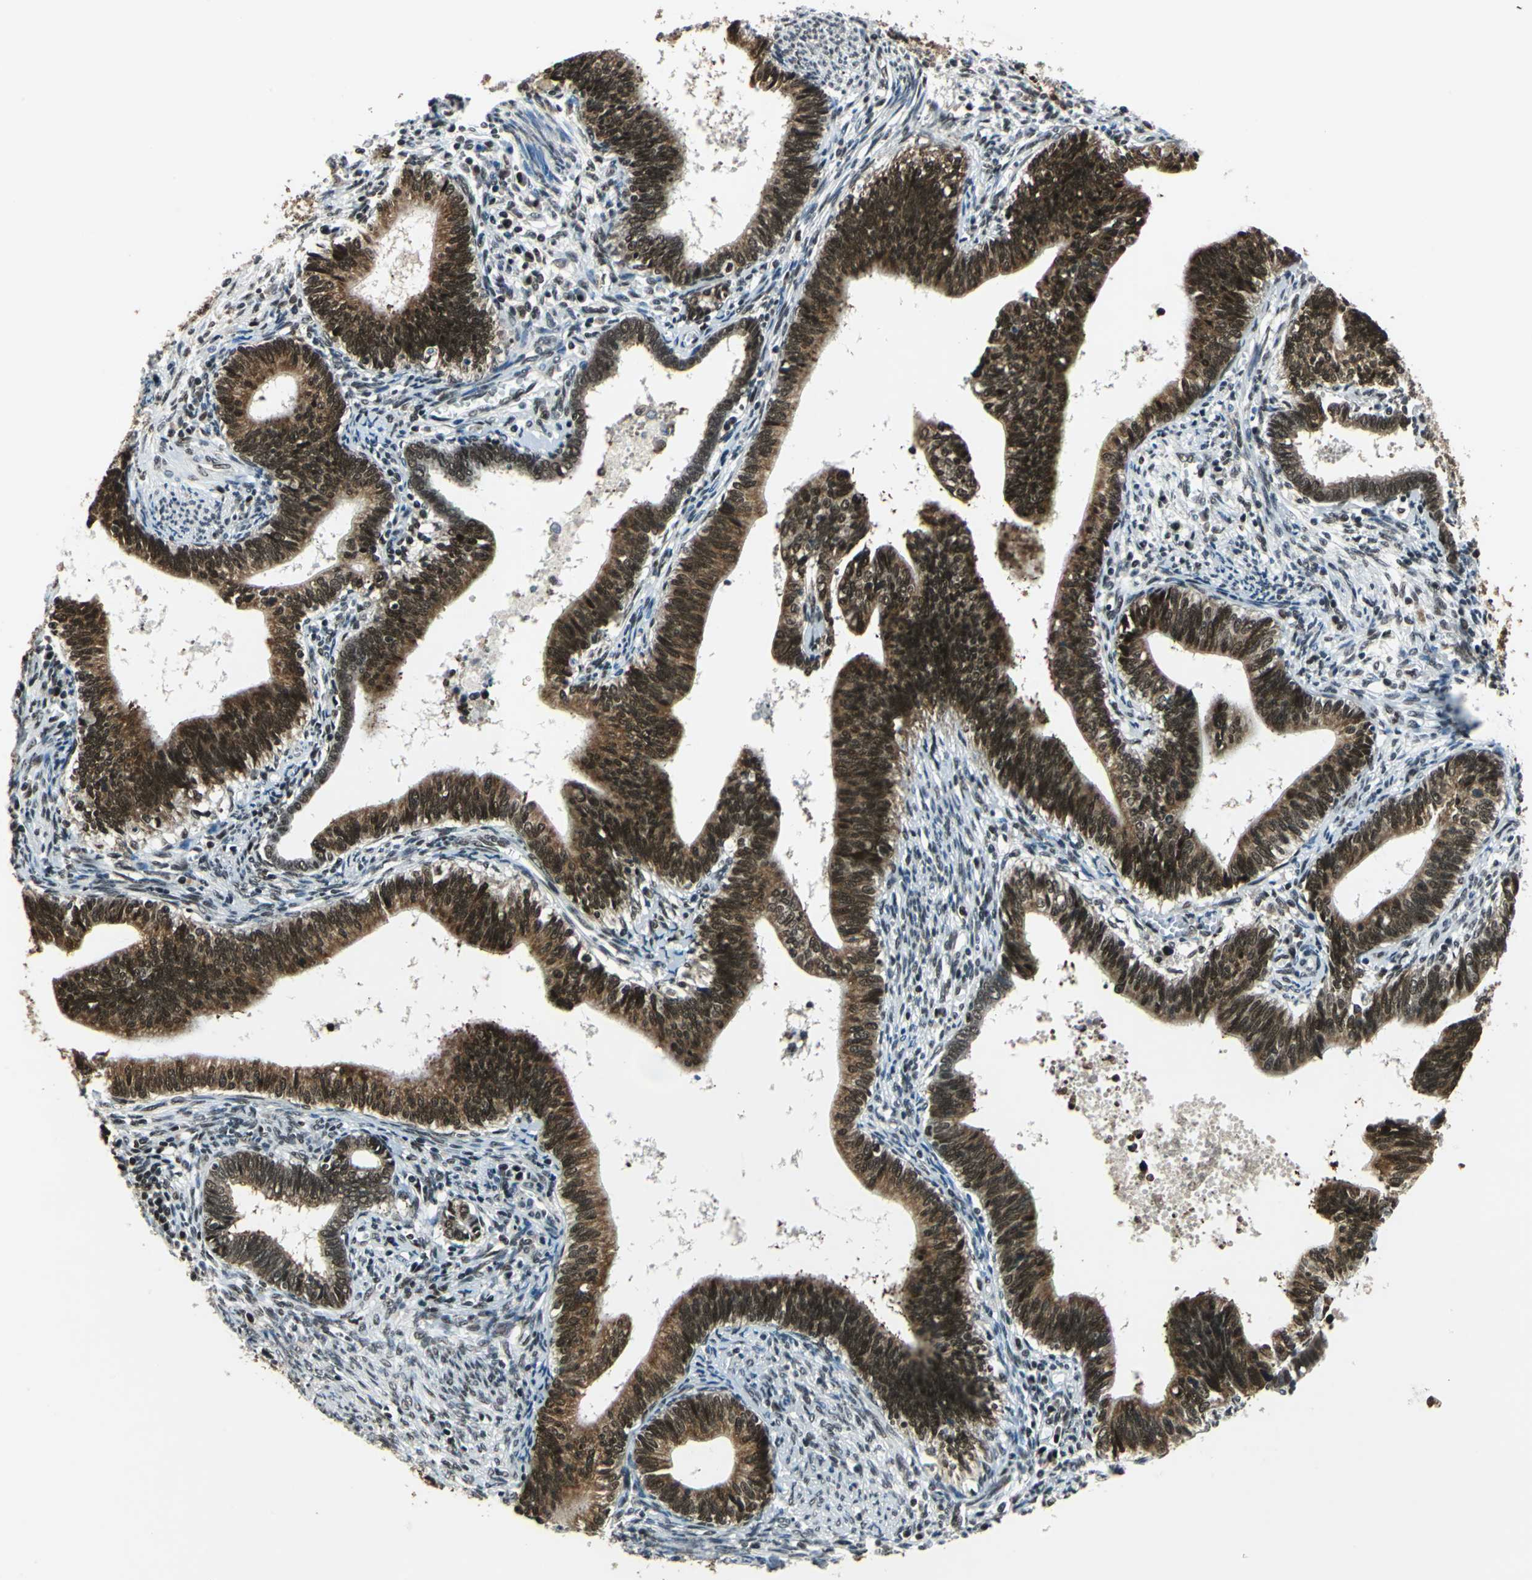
{"staining": {"intensity": "strong", "quantity": ">75%", "location": "cytoplasmic/membranous,nuclear"}, "tissue": "cervical cancer", "cell_type": "Tumor cells", "image_type": "cancer", "snomed": [{"axis": "morphology", "description": "Adenocarcinoma, NOS"}, {"axis": "topography", "description": "Cervix"}], "caption": "Immunohistochemistry (IHC) (DAB (3,3'-diaminobenzidine)) staining of human cervical adenocarcinoma demonstrates strong cytoplasmic/membranous and nuclear protein staining in approximately >75% of tumor cells.", "gene": "BCLAF1", "patient": {"sex": "female", "age": 44}}